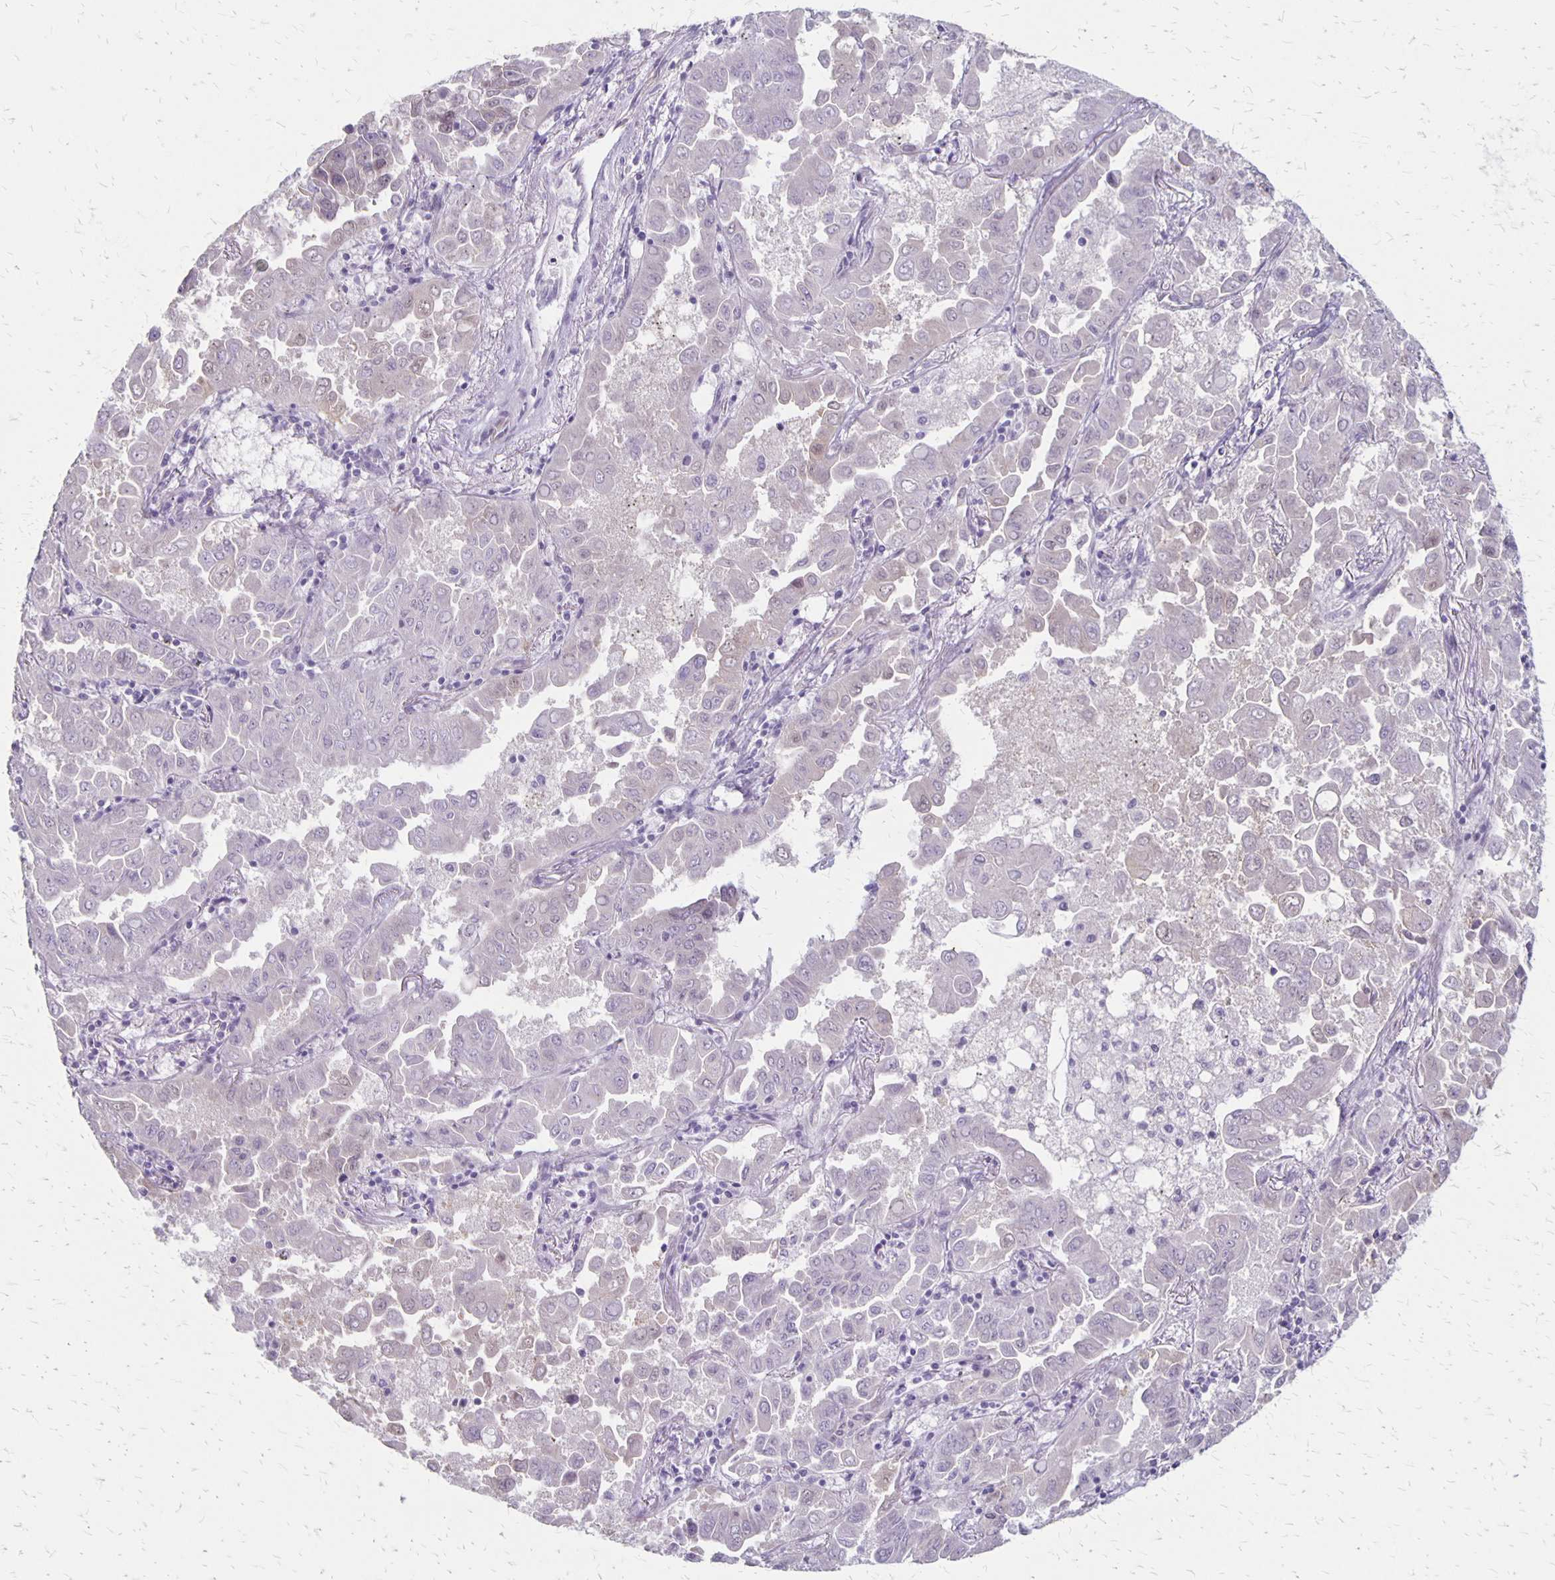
{"staining": {"intensity": "negative", "quantity": "none", "location": "none"}, "tissue": "lung cancer", "cell_type": "Tumor cells", "image_type": "cancer", "snomed": [{"axis": "morphology", "description": "Adenocarcinoma, NOS"}, {"axis": "topography", "description": "Lung"}], "caption": "Immunohistochemistry (IHC) of human adenocarcinoma (lung) exhibits no positivity in tumor cells.", "gene": "HOMER1", "patient": {"sex": "male", "age": 64}}